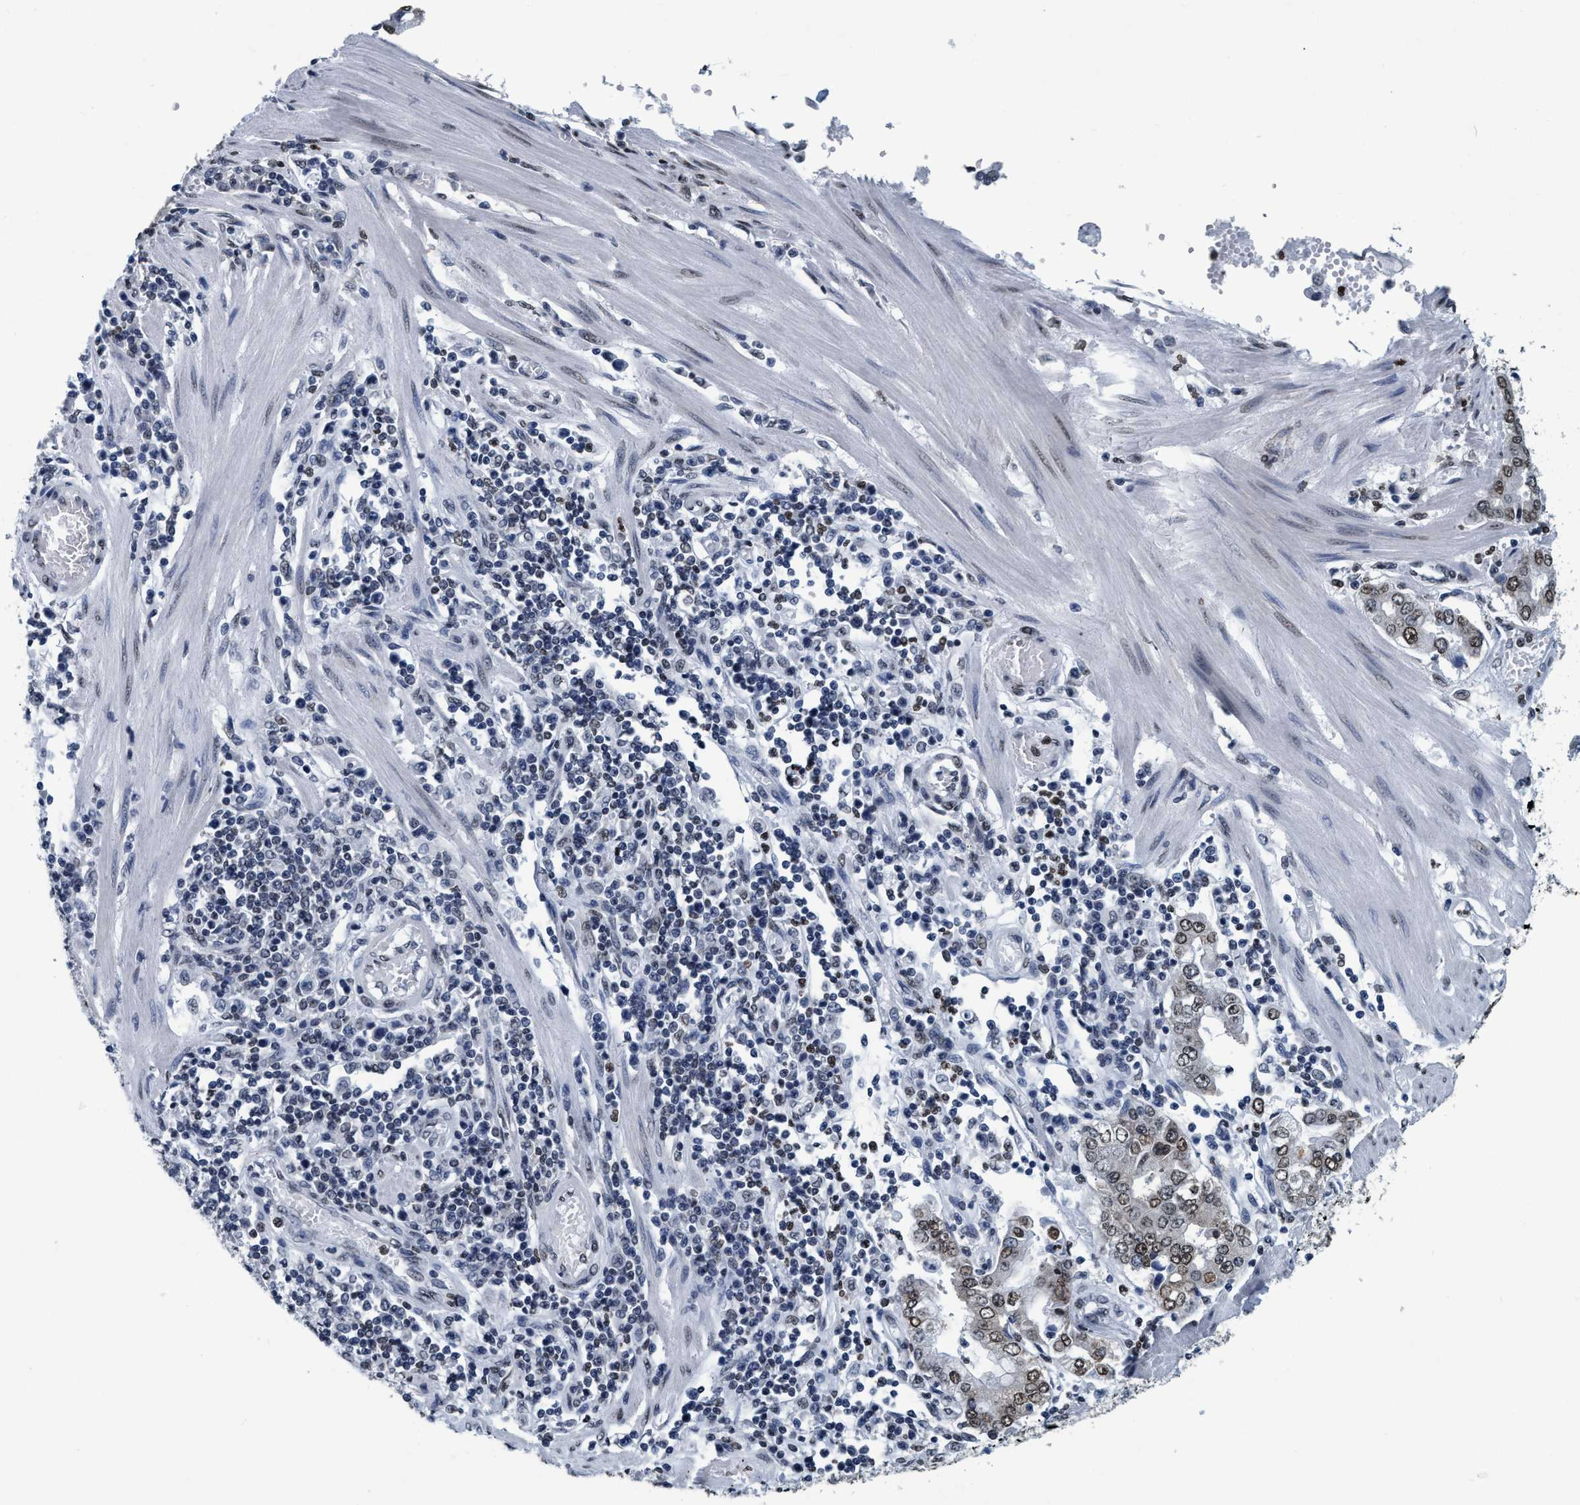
{"staining": {"intensity": "weak", "quantity": ">75%", "location": "nuclear"}, "tissue": "stomach cancer", "cell_type": "Tumor cells", "image_type": "cancer", "snomed": [{"axis": "morphology", "description": "Adenocarcinoma, NOS"}, {"axis": "topography", "description": "Stomach"}], "caption": "The immunohistochemical stain highlights weak nuclear staining in tumor cells of stomach cancer (adenocarcinoma) tissue.", "gene": "CCNE2", "patient": {"sex": "male", "age": 76}}